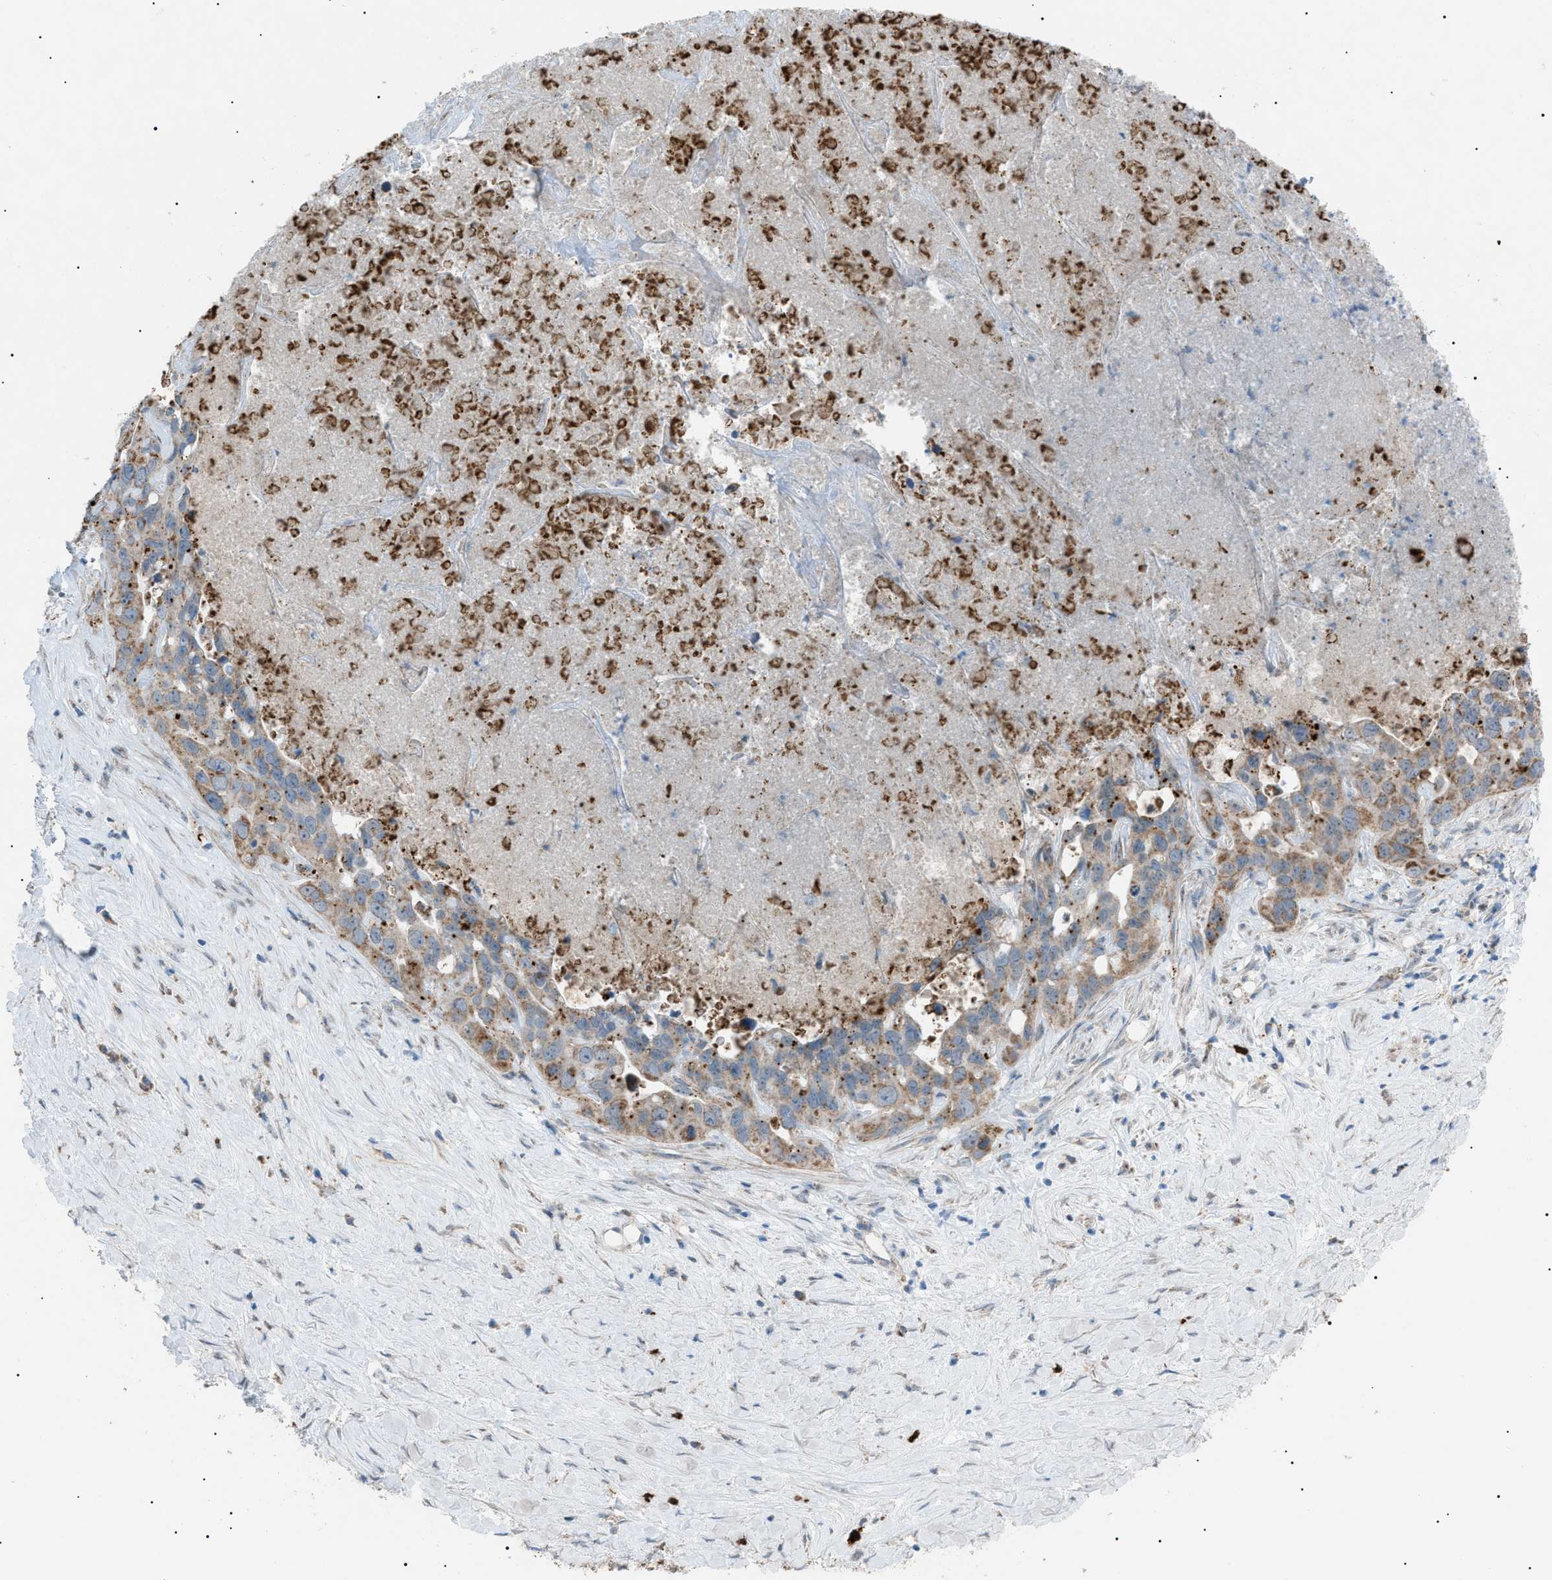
{"staining": {"intensity": "moderate", "quantity": ">75%", "location": "cytoplasmic/membranous"}, "tissue": "liver cancer", "cell_type": "Tumor cells", "image_type": "cancer", "snomed": [{"axis": "morphology", "description": "Cholangiocarcinoma"}, {"axis": "topography", "description": "Liver"}], "caption": "An image of human liver cancer stained for a protein displays moderate cytoplasmic/membranous brown staining in tumor cells.", "gene": "ZNF516", "patient": {"sex": "female", "age": 65}}